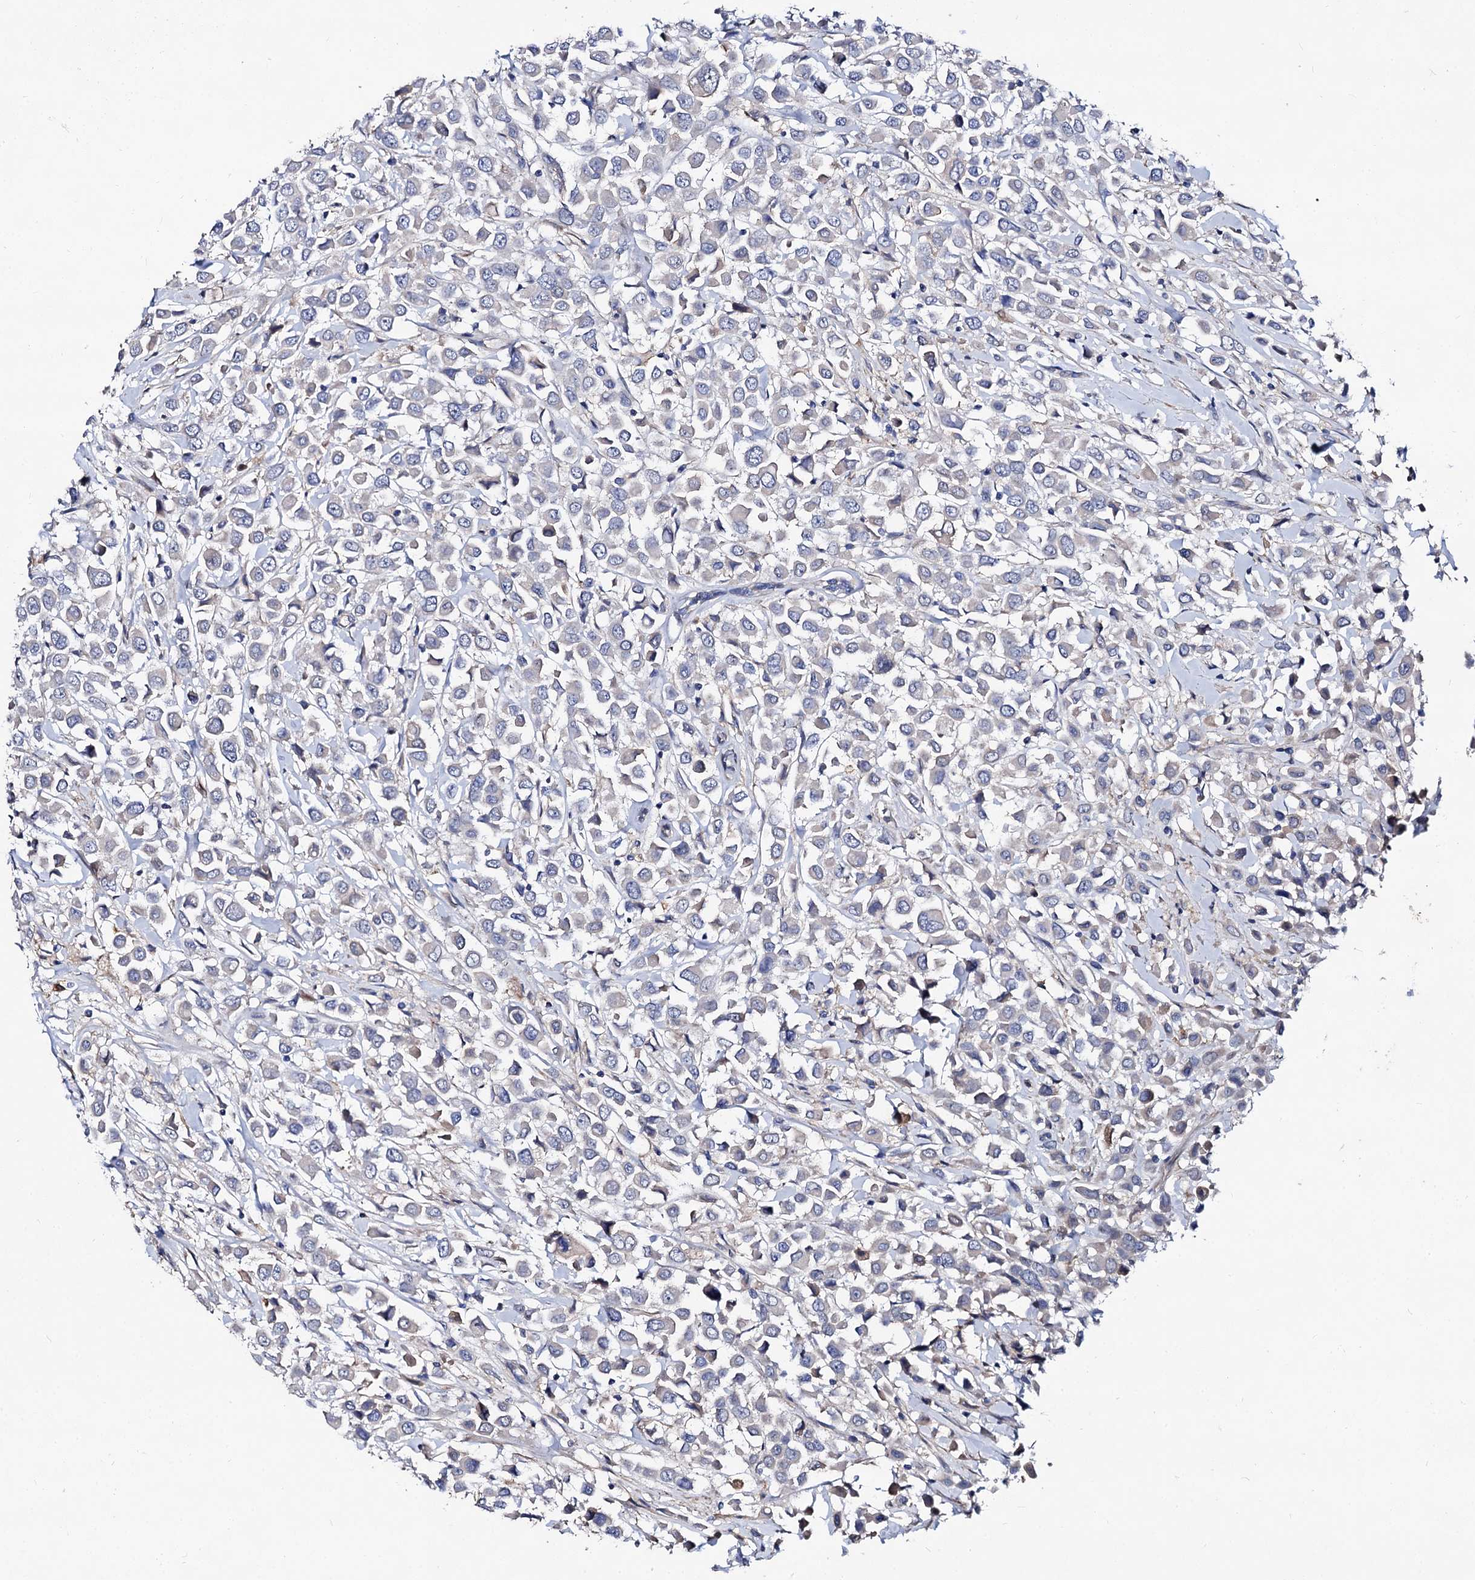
{"staining": {"intensity": "negative", "quantity": "none", "location": "none"}, "tissue": "breast cancer", "cell_type": "Tumor cells", "image_type": "cancer", "snomed": [{"axis": "morphology", "description": "Duct carcinoma"}, {"axis": "topography", "description": "Breast"}], "caption": "Tumor cells show no significant expression in breast cancer. (Brightfield microscopy of DAB (3,3'-diaminobenzidine) IHC at high magnification).", "gene": "HVCN1", "patient": {"sex": "female", "age": 61}}